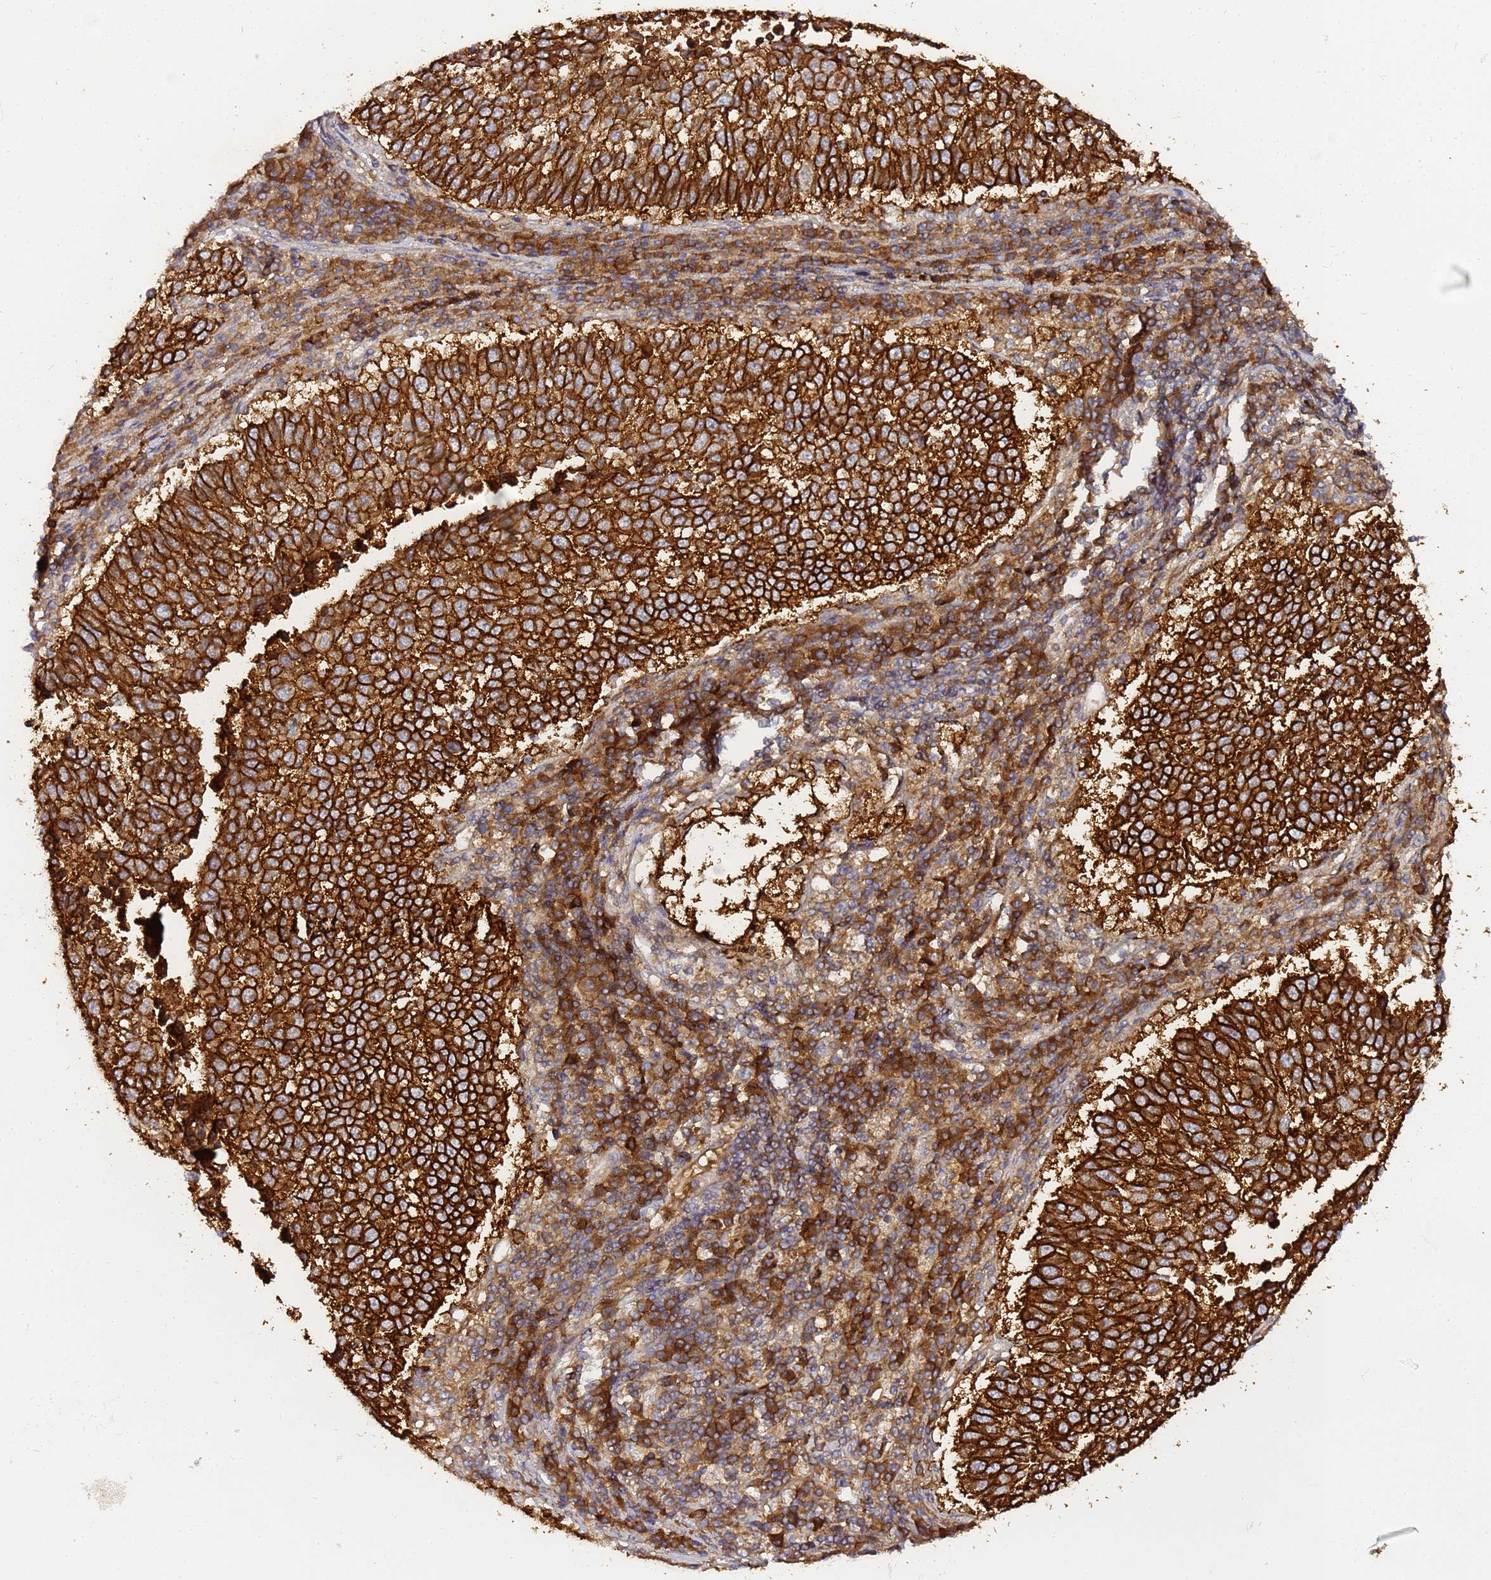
{"staining": {"intensity": "strong", "quantity": ">75%", "location": "cytoplasmic/membranous"}, "tissue": "lung cancer", "cell_type": "Tumor cells", "image_type": "cancer", "snomed": [{"axis": "morphology", "description": "Squamous cell carcinoma, NOS"}, {"axis": "topography", "description": "Lung"}], "caption": "Strong cytoplasmic/membranous expression for a protein is appreciated in about >75% of tumor cells of lung squamous cell carcinoma using immunohistochemistry (IHC).", "gene": "LRRC69", "patient": {"sex": "male", "age": 73}}